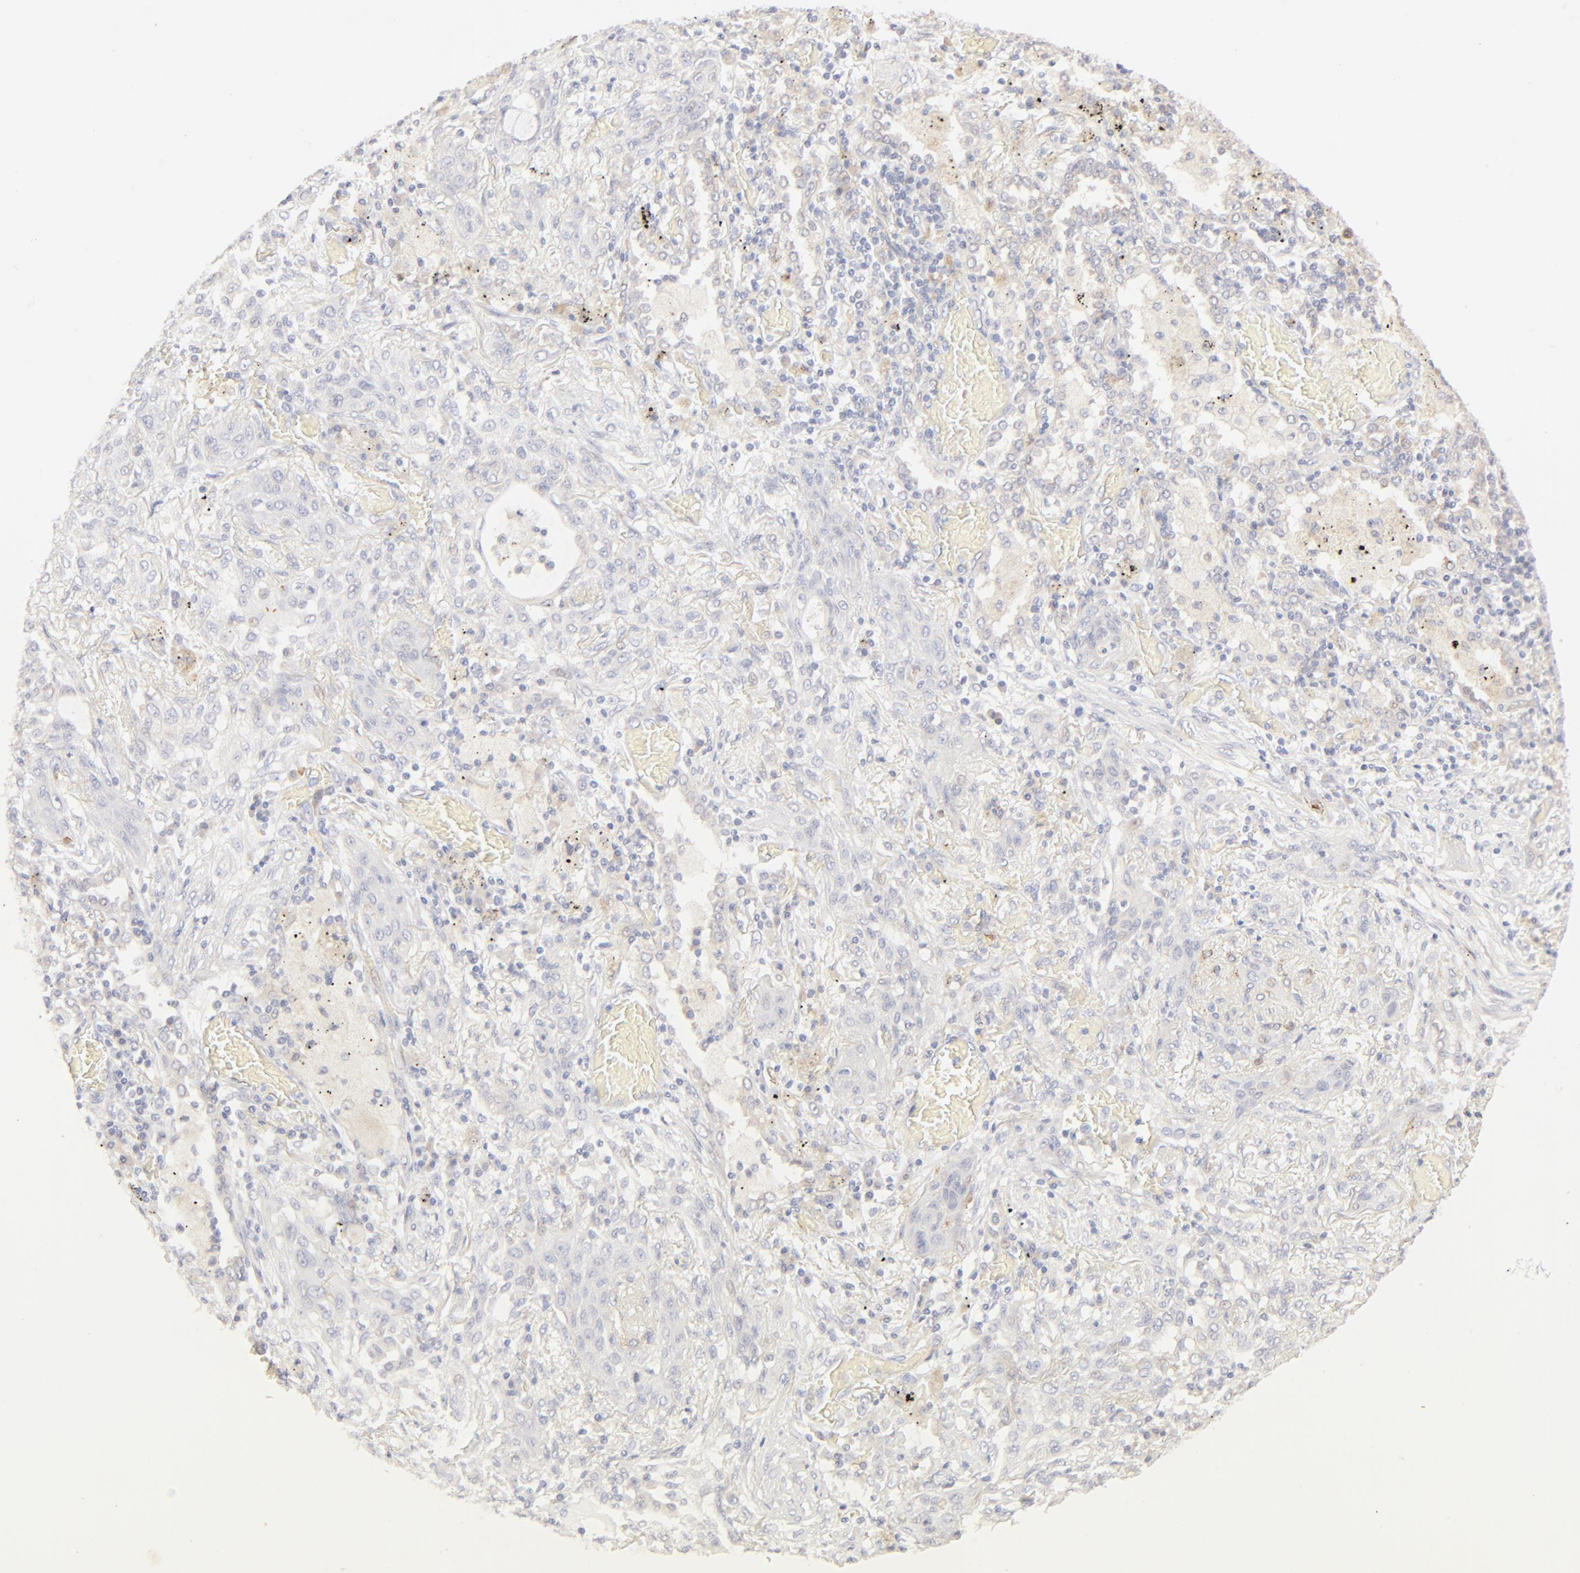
{"staining": {"intensity": "weak", "quantity": "<25%", "location": "cytoplasmic/membranous"}, "tissue": "lung cancer", "cell_type": "Tumor cells", "image_type": "cancer", "snomed": [{"axis": "morphology", "description": "Squamous cell carcinoma, NOS"}, {"axis": "topography", "description": "Lung"}], "caption": "Tumor cells show no significant staining in lung cancer (squamous cell carcinoma).", "gene": "NKX2-2", "patient": {"sex": "female", "age": 47}}